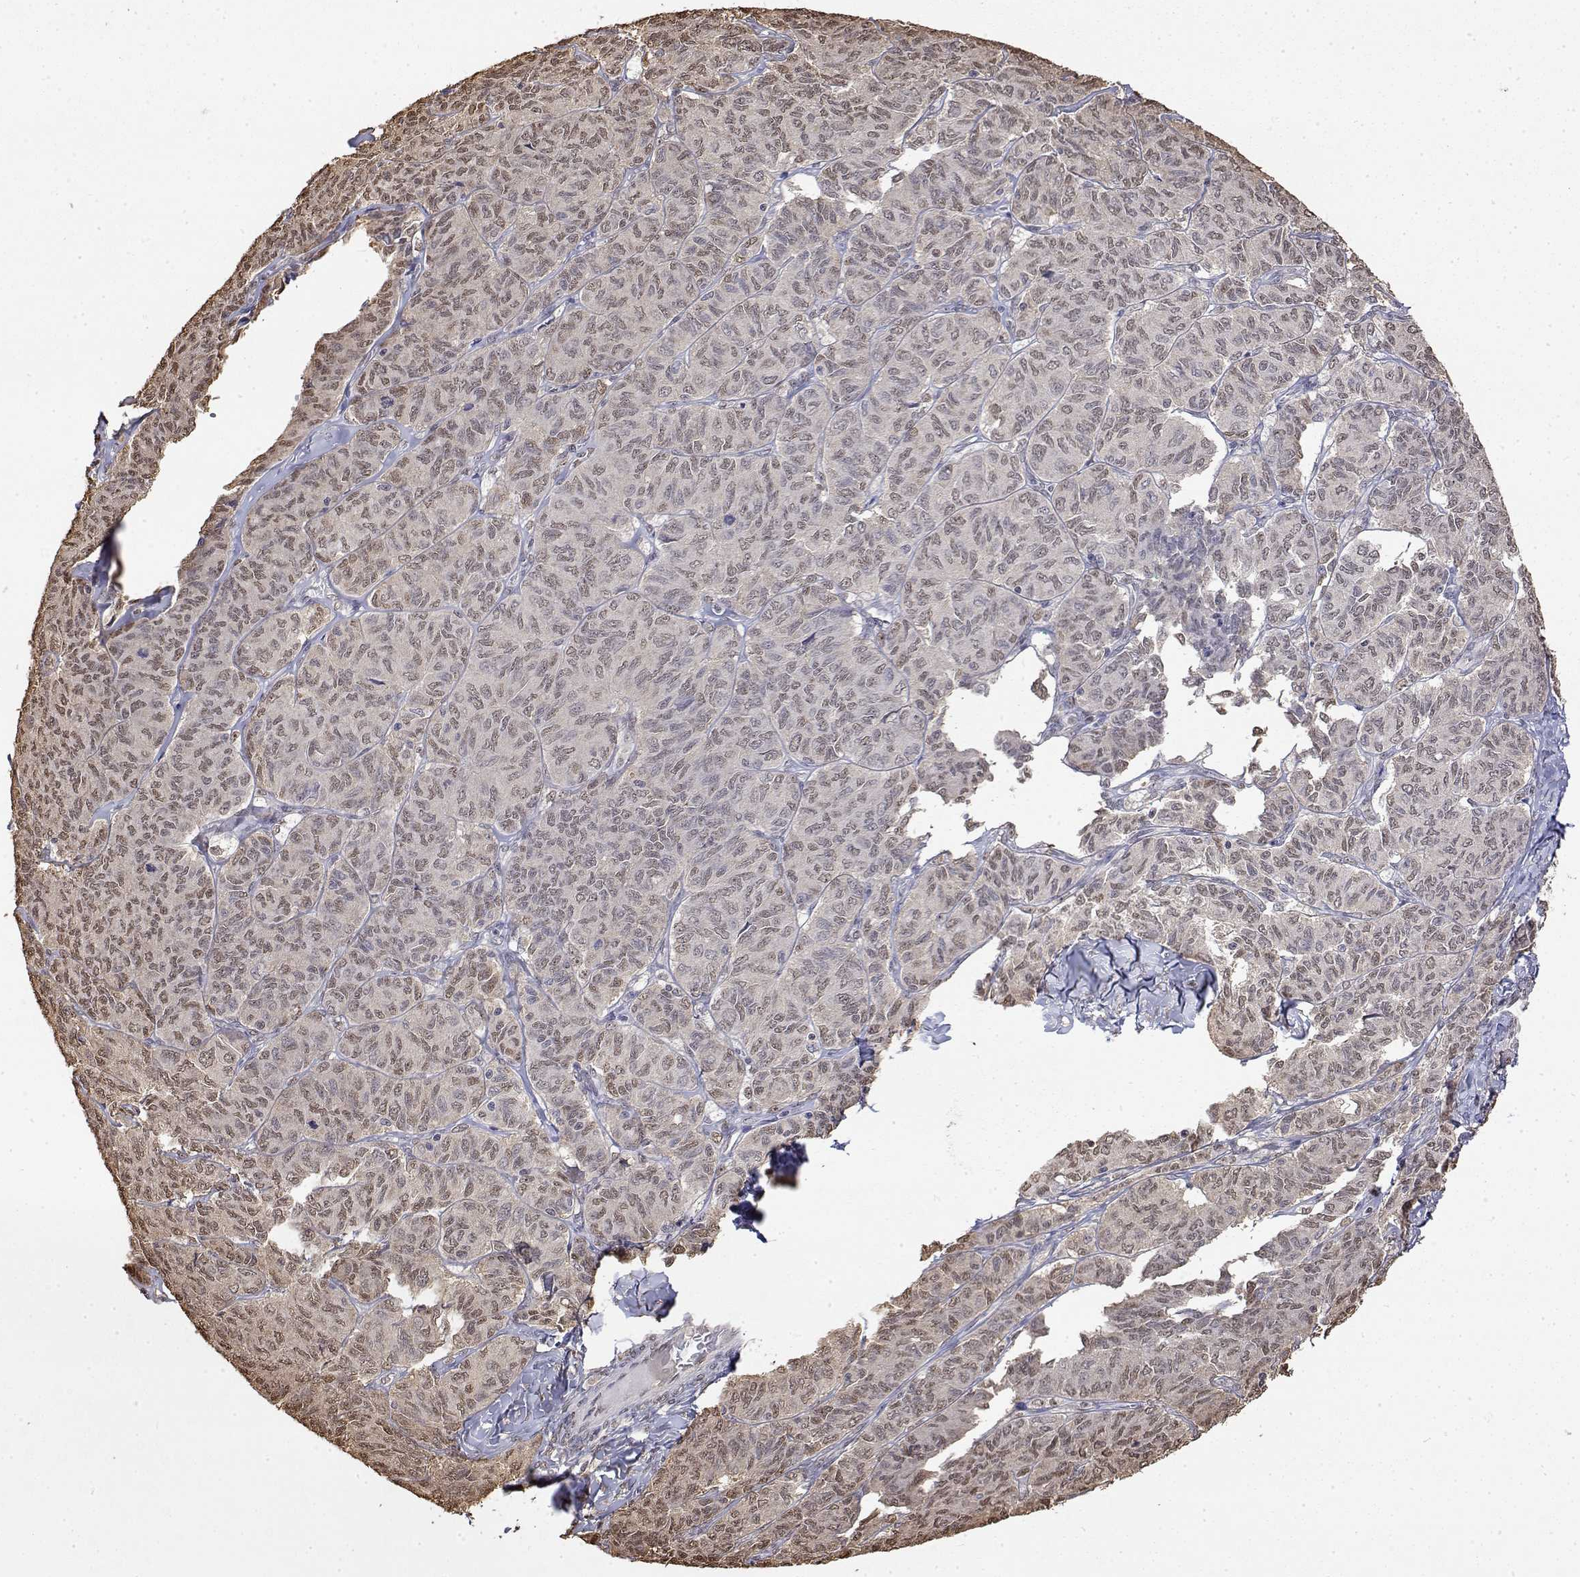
{"staining": {"intensity": "moderate", "quantity": ">75%", "location": "nuclear"}, "tissue": "ovarian cancer", "cell_type": "Tumor cells", "image_type": "cancer", "snomed": [{"axis": "morphology", "description": "Carcinoma, endometroid"}, {"axis": "topography", "description": "Ovary"}], "caption": "Immunohistochemical staining of human endometroid carcinoma (ovarian) displays medium levels of moderate nuclear staining in about >75% of tumor cells.", "gene": "TPI1", "patient": {"sex": "female", "age": 80}}